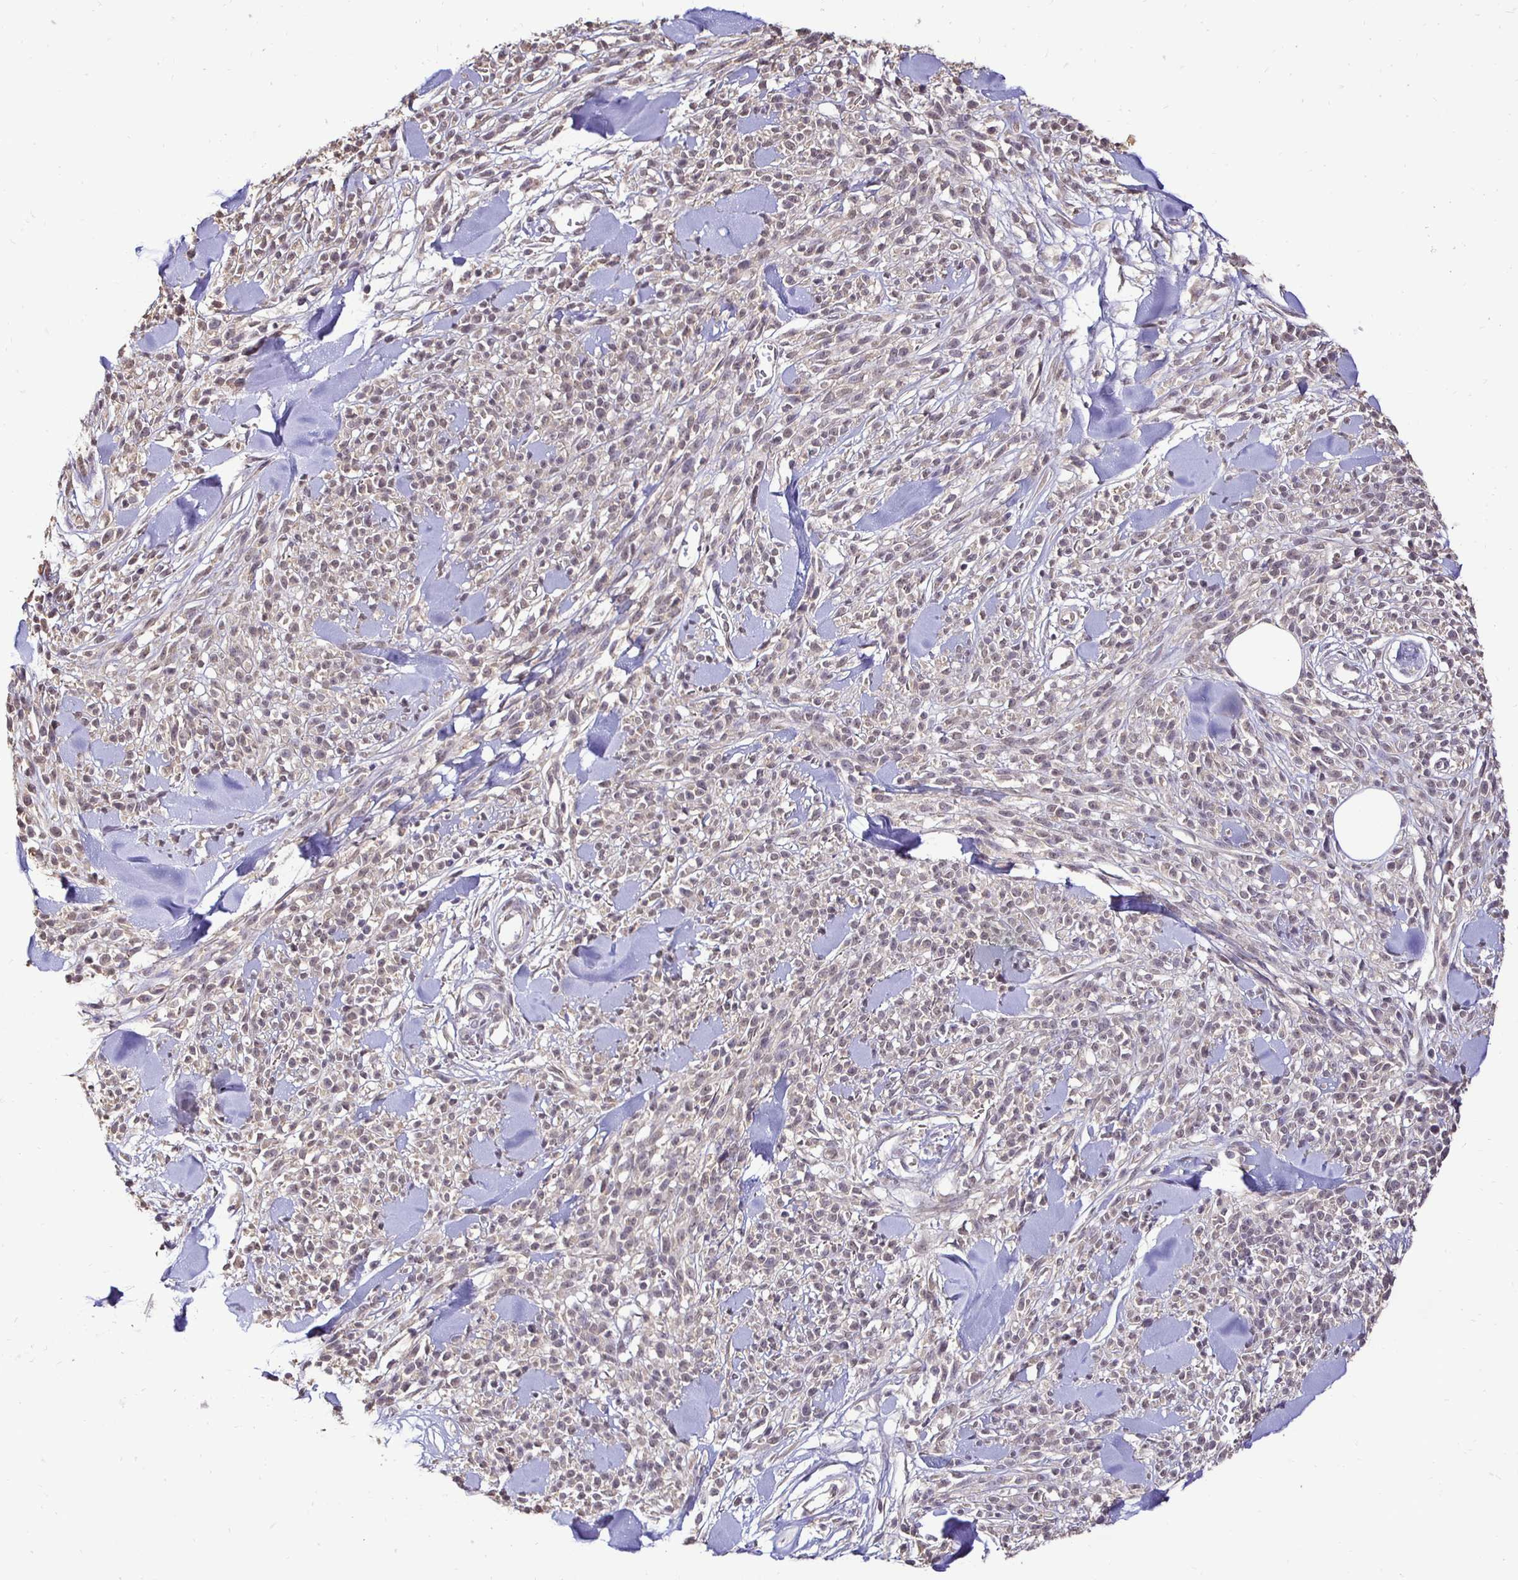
{"staining": {"intensity": "weak", "quantity": "25%-75%", "location": "nuclear"}, "tissue": "melanoma", "cell_type": "Tumor cells", "image_type": "cancer", "snomed": [{"axis": "morphology", "description": "Malignant melanoma, NOS"}, {"axis": "topography", "description": "Skin"}, {"axis": "topography", "description": "Skin of trunk"}], "caption": "Immunohistochemistry of melanoma reveals low levels of weak nuclear staining in approximately 25%-75% of tumor cells. (Stains: DAB in brown, nuclei in blue, Microscopy: brightfield microscopy at high magnification).", "gene": "RHEBL1", "patient": {"sex": "male", "age": 74}}